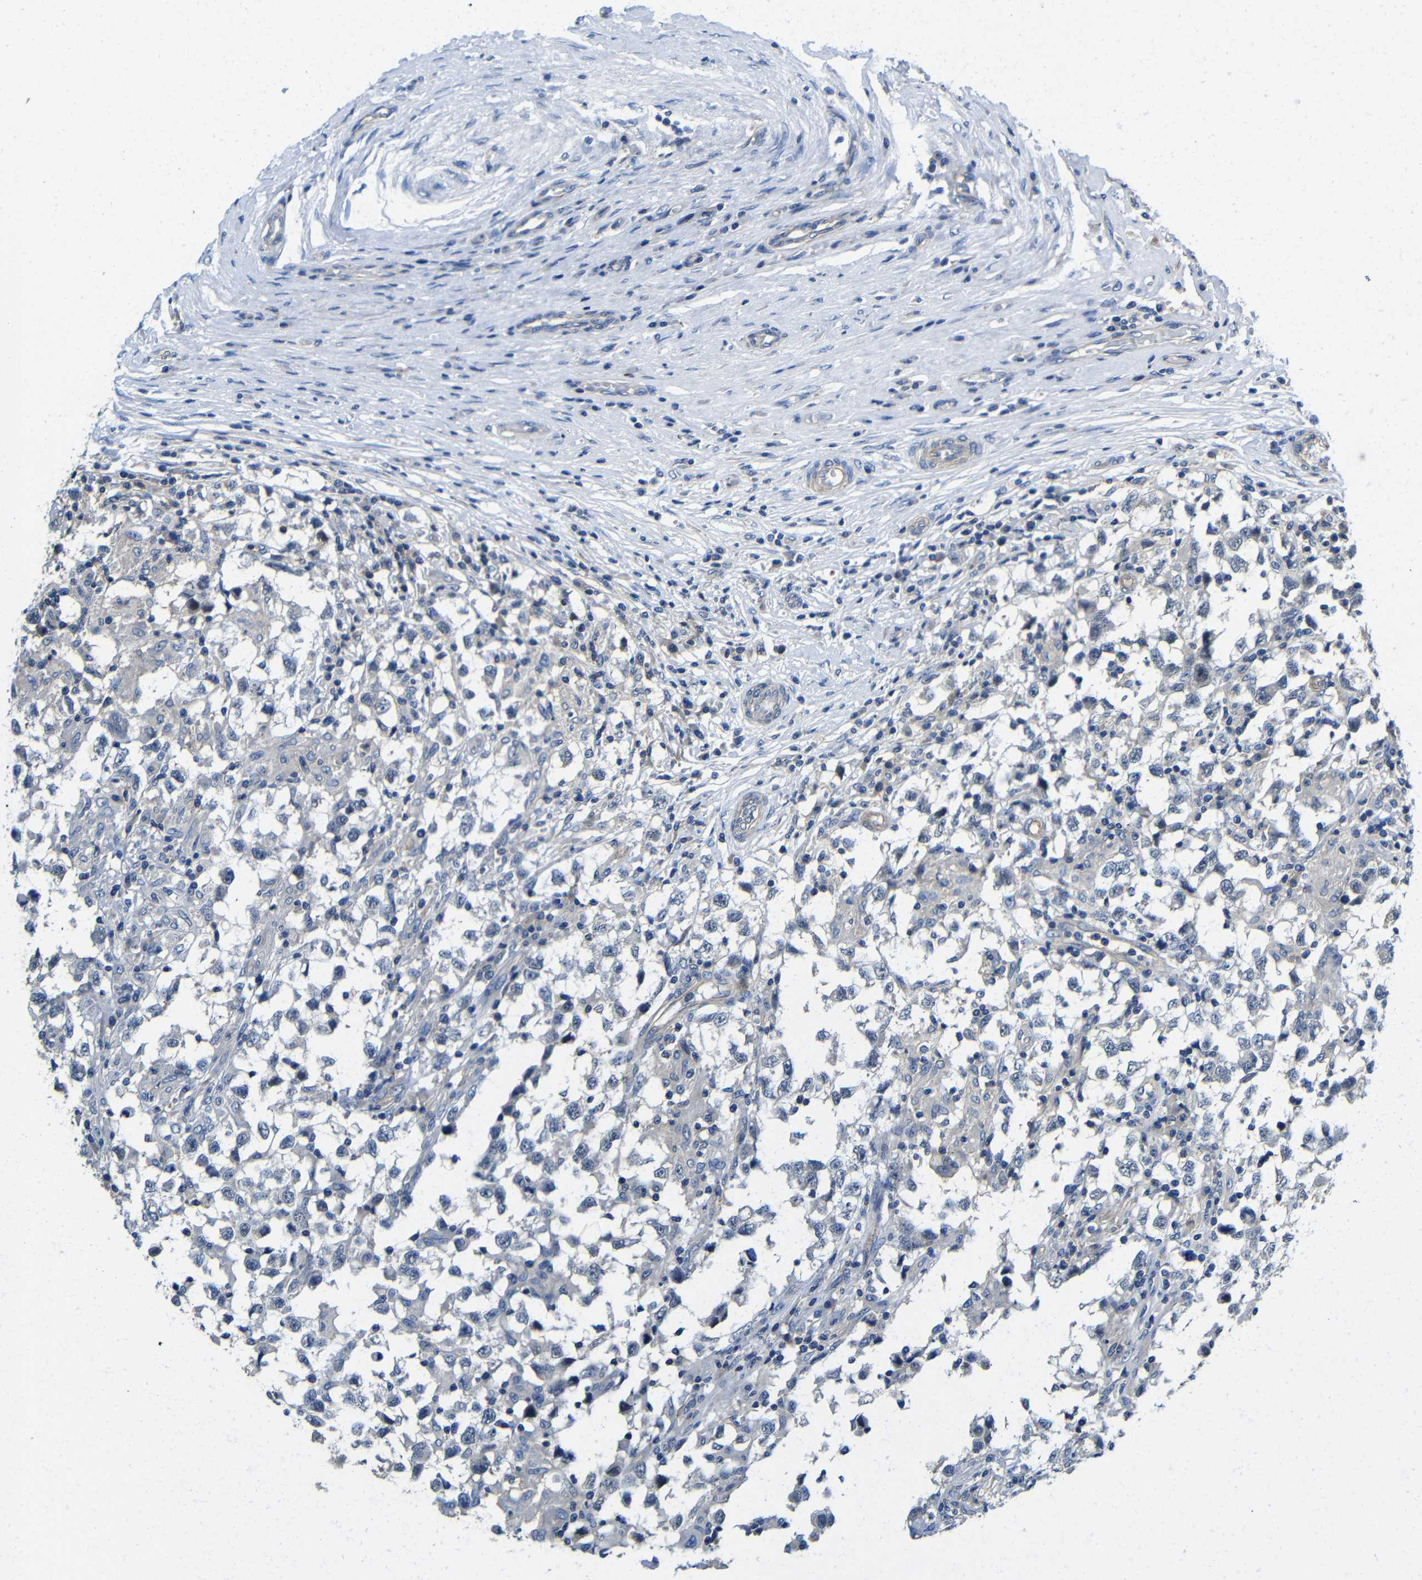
{"staining": {"intensity": "negative", "quantity": "none", "location": "none"}, "tissue": "testis cancer", "cell_type": "Tumor cells", "image_type": "cancer", "snomed": [{"axis": "morphology", "description": "Carcinoma, Embryonal, NOS"}, {"axis": "topography", "description": "Testis"}], "caption": "Tumor cells show no significant protein positivity in testis cancer.", "gene": "ZNF90", "patient": {"sex": "male", "age": 21}}